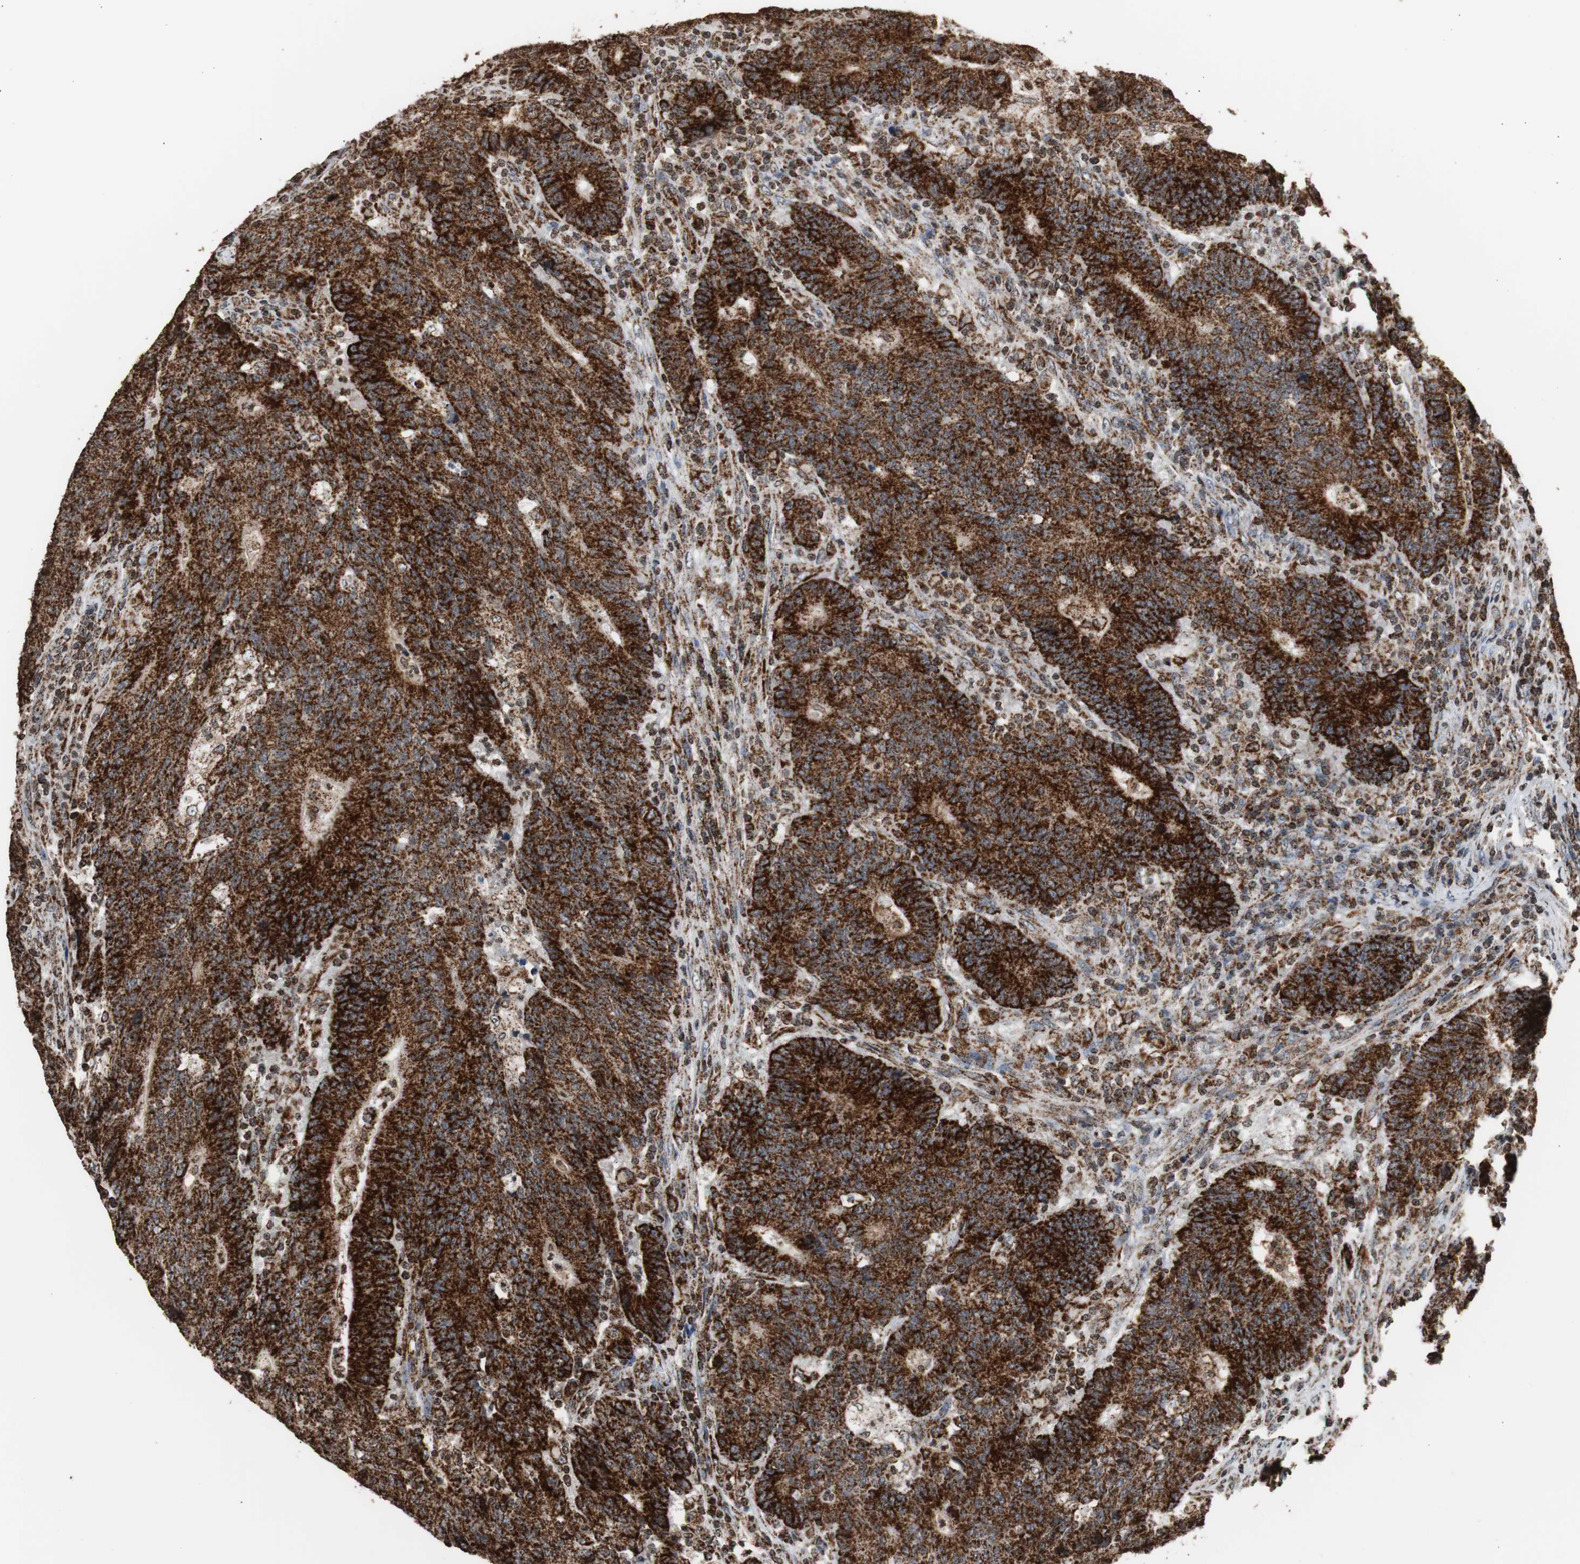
{"staining": {"intensity": "strong", "quantity": ">75%", "location": "cytoplasmic/membranous"}, "tissue": "colorectal cancer", "cell_type": "Tumor cells", "image_type": "cancer", "snomed": [{"axis": "morphology", "description": "Normal tissue, NOS"}, {"axis": "morphology", "description": "Adenocarcinoma, NOS"}, {"axis": "topography", "description": "Colon"}], "caption": "Tumor cells demonstrate strong cytoplasmic/membranous staining in about >75% of cells in colorectal cancer. (Stains: DAB (3,3'-diaminobenzidine) in brown, nuclei in blue, Microscopy: brightfield microscopy at high magnification).", "gene": "HSPA9", "patient": {"sex": "female", "age": 75}}